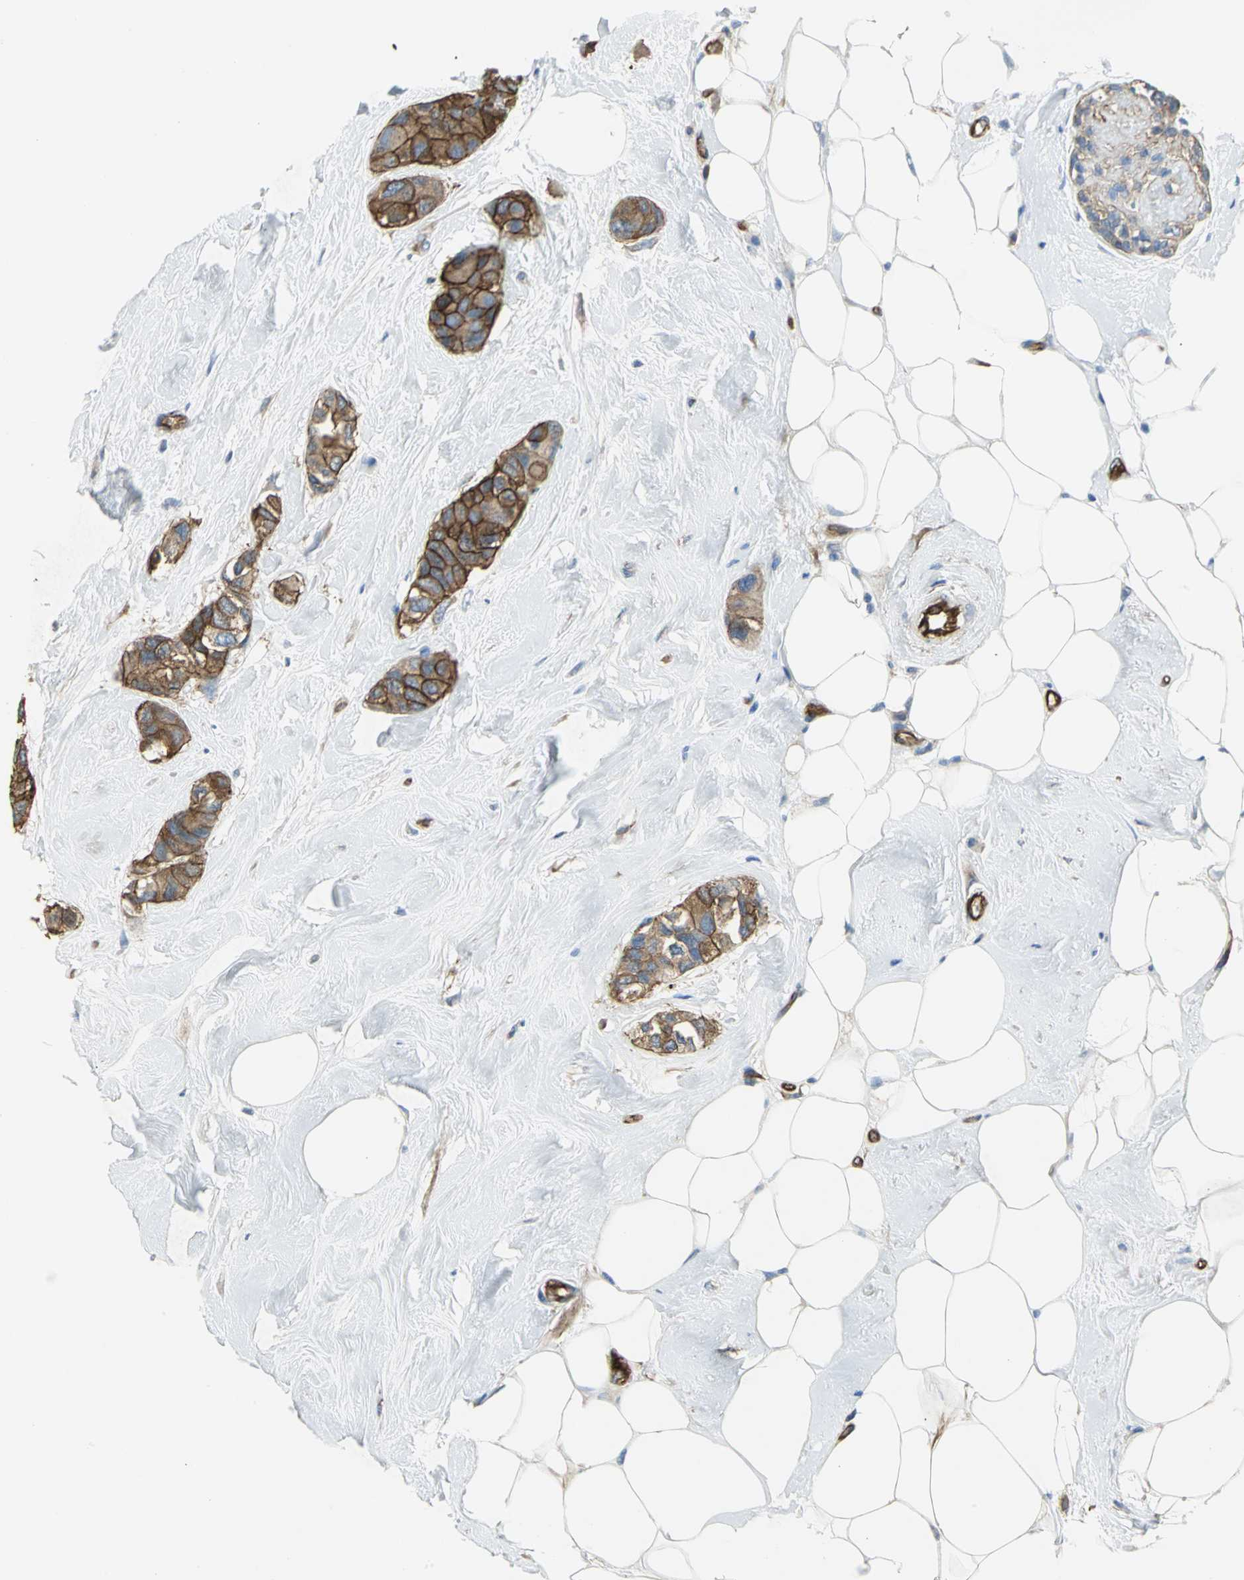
{"staining": {"intensity": "strong", "quantity": ">75%", "location": "cytoplasmic/membranous"}, "tissue": "breast cancer", "cell_type": "Tumor cells", "image_type": "cancer", "snomed": [{"axis": "morphology", "description": "Duct carcinoma"}, {"axis": "topography", "description": "Breast"}], "caption": "The histopathology image shows staining of breast cancer (intraductal carcinoma), revealing strong cytoplasmic/membranous protein expression (brown color) within tumor cells. Immunohistochemistry stains the protein of interest in brown and the nuclei are stained blue.", "gene": "FLNB", "patient": {"sex": "female", "age": 51}}